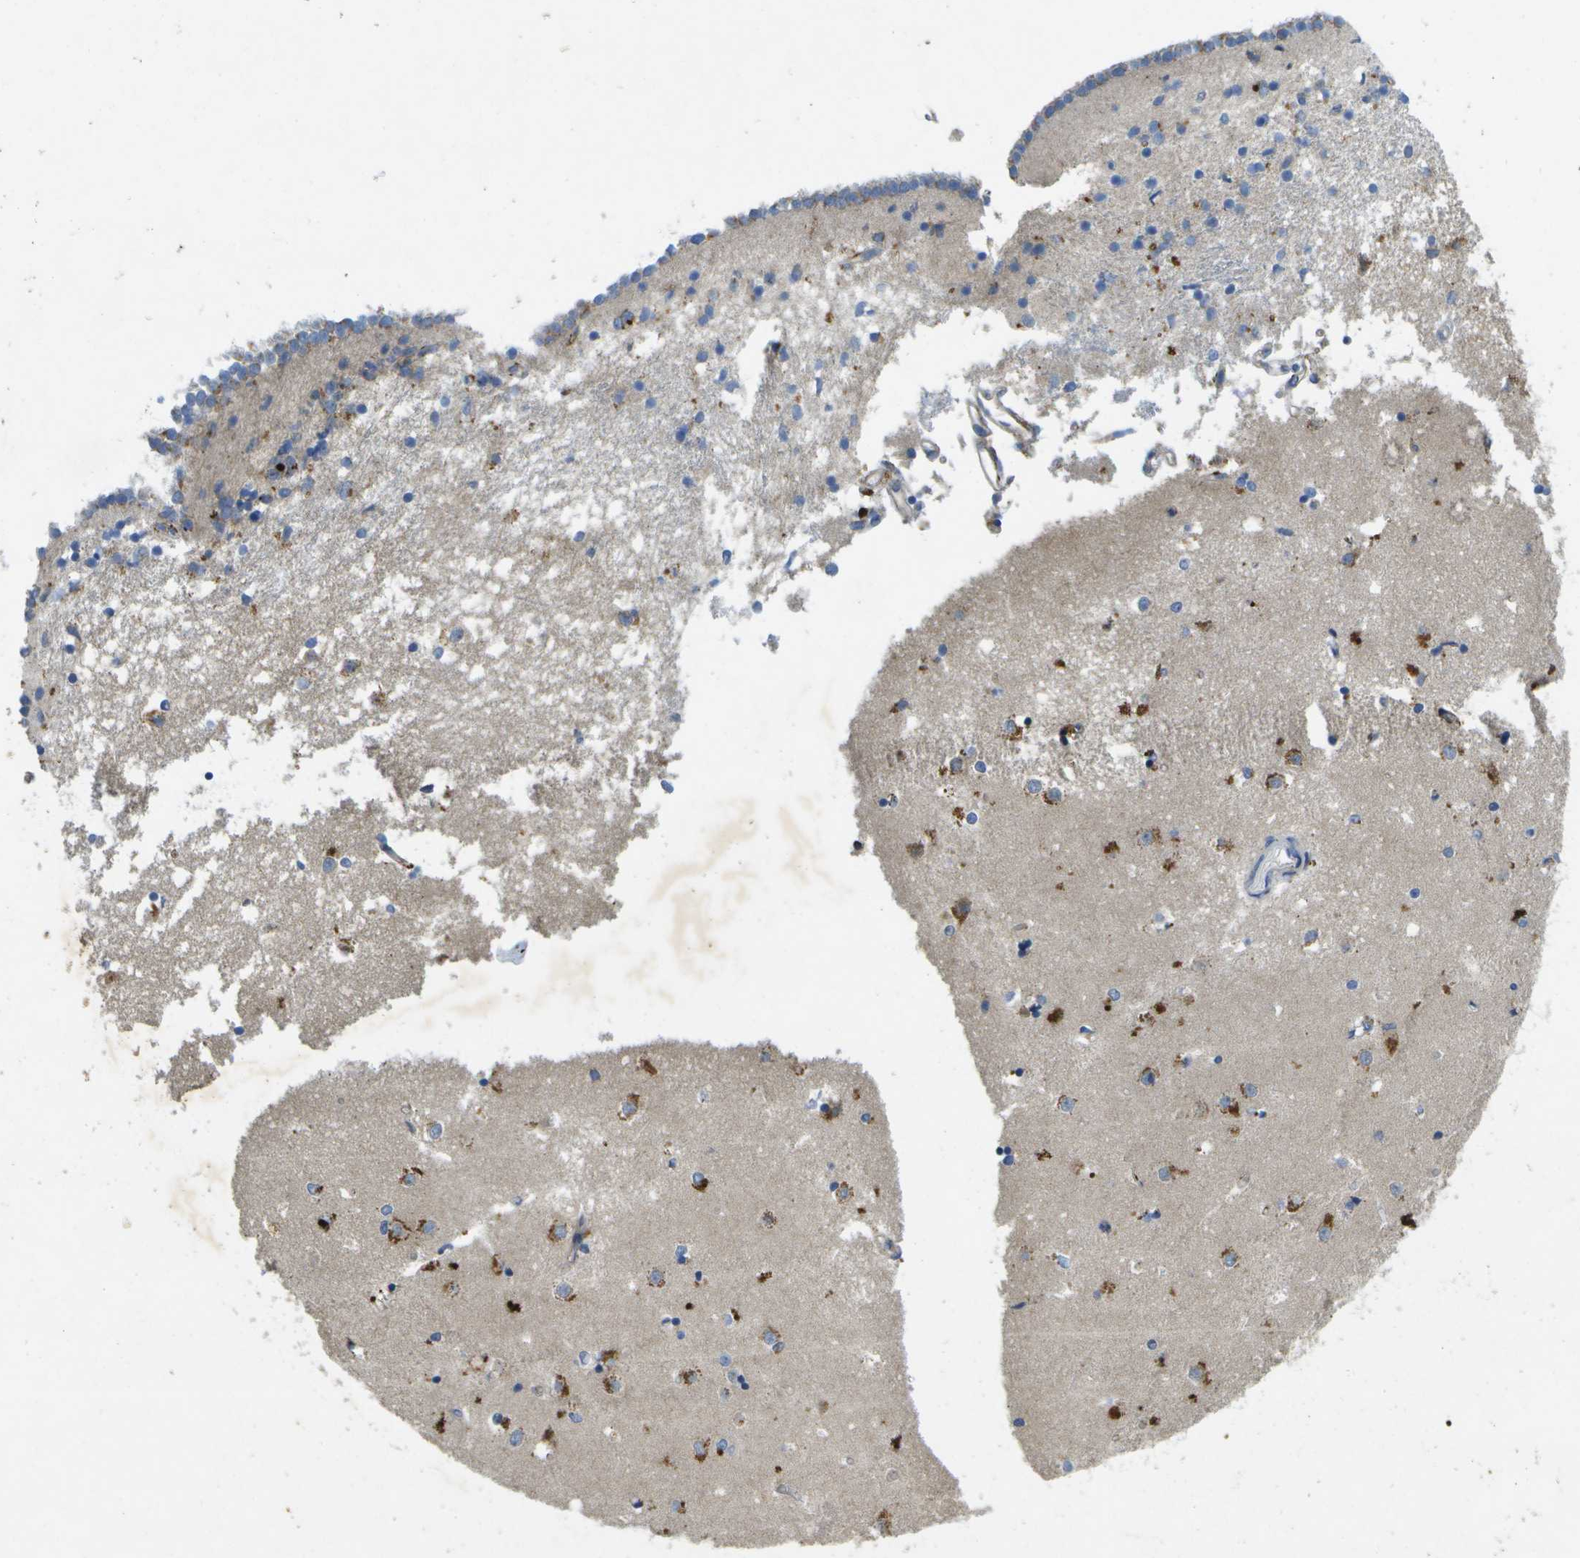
{"staining": {"intensity": "weak", "quantity": "<25%", "location": "cytoplasmic/membranous"}, "tissue": "caudate", "cell_type": "Glial cells", "image_type": "normal", "snomed": [{"axis": "morphology", "description": "Normal tissue, NOS"}, {"axis": "topography", "description": "Lateral ventricle wall"}], "caption": "A high-resolution photomicrograph shows immunohistochemistry (IHC) staining of unremarkable caudate, which reveals no significant expression in glial cells. (Brightfield microscopy of DAB (3,3'-diaminobenzidine) immunohistochemistry (IHC) at high magnification).", "gene": "LIPG", "patient": {"sex": "male", "age": 45}}